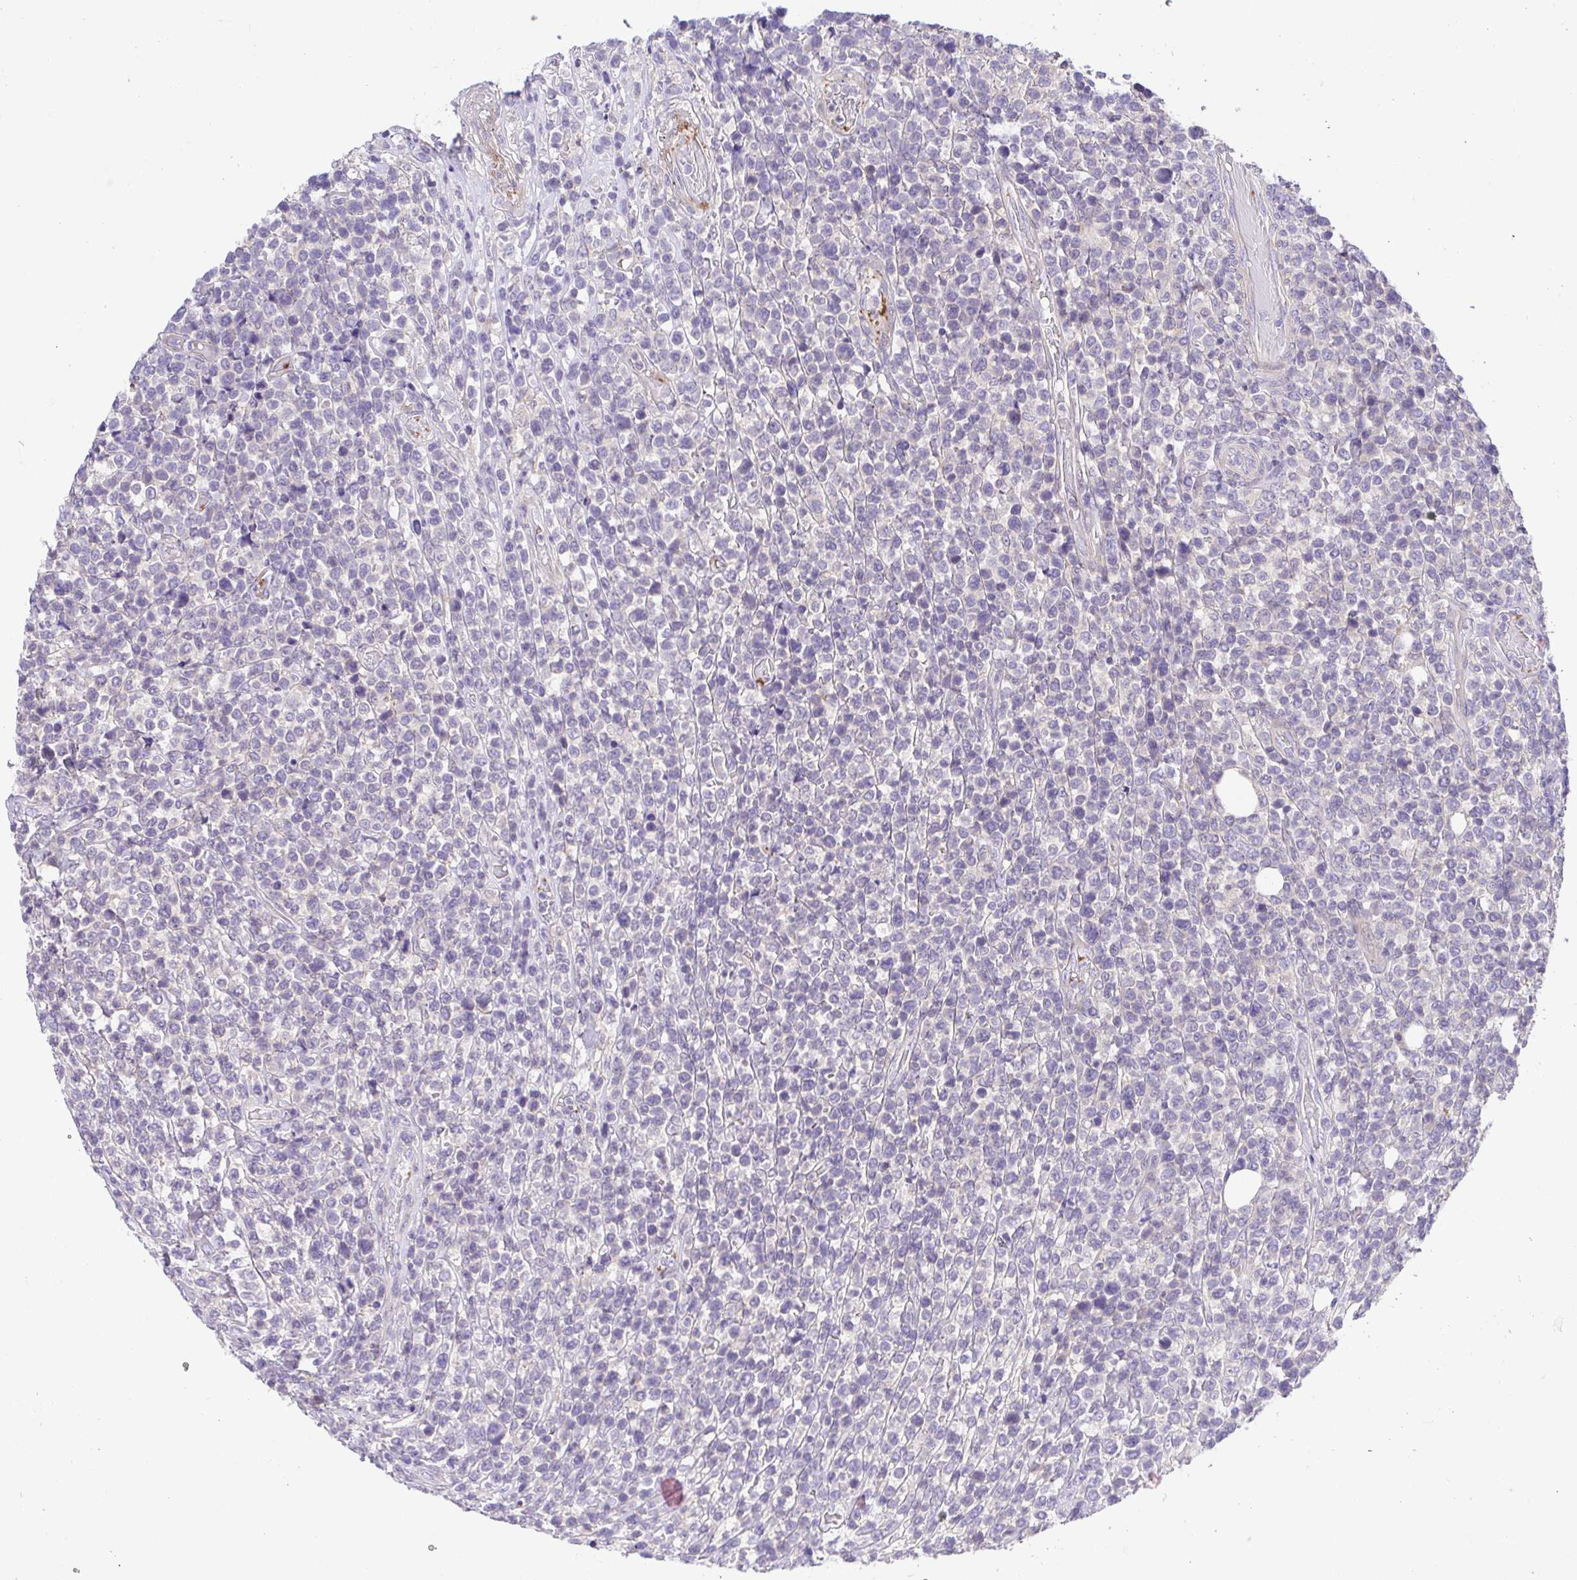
{"staining": {"intensity": "negative", "quantity": "none", "location": "none"}, "tissue": "lymphoma", "cell_type": "Tumor cells", "image_type": "cancer", "snomed": [{"axis": "morphology", "description": "Malignant lymphoma, non-Hodgkin's type, High grade"}, {"axis": "topography", "description": "Soft tissue"}], "caption": "Protein analysis of lymphoma demonstrates no significant staining in tumor cells.", "gene": "PRR14L", "patient": {"sex": "female", "age": 56}}